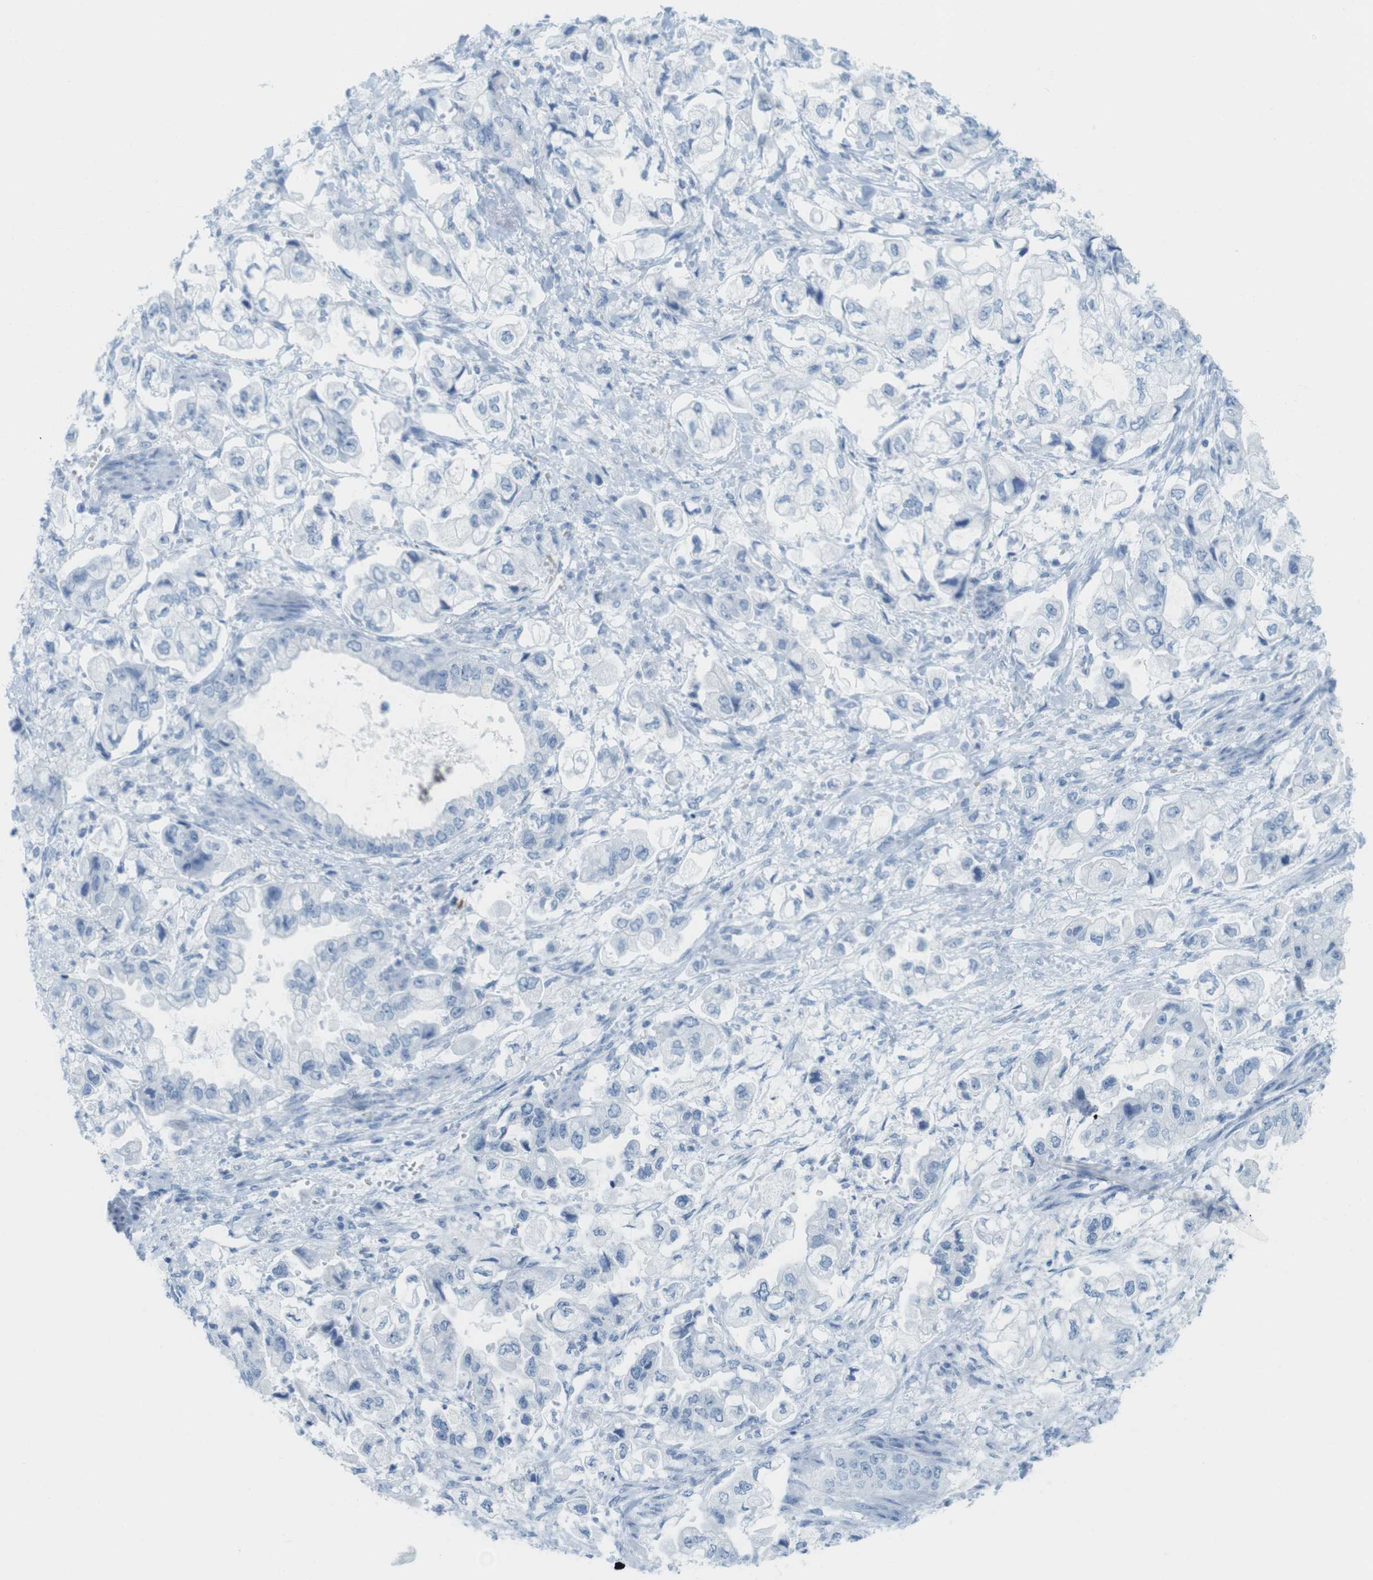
{"staining": {"intensity": "negative", "quantity": "none", "location": "none"}, "tissue": "stomach cancer", "cell_type": "Tumor cells", "image_type": "cancer", "snomed": [{"axis": "morphology", "description": "Normal tissue, NOS"}, {"axis": "morphology", "description": "Adenocarcinoma, NOS"}, {"axis": "topography", "description": "Stomach"}], "caption": "High power microscopy histopathology image of an immunohistochemistry (IHC) histopathology image of stomach cancer, revealing no significant staining in tumor cells.", "gene": "TNNT2", "patient": {"sex": "male", "age": 62}}